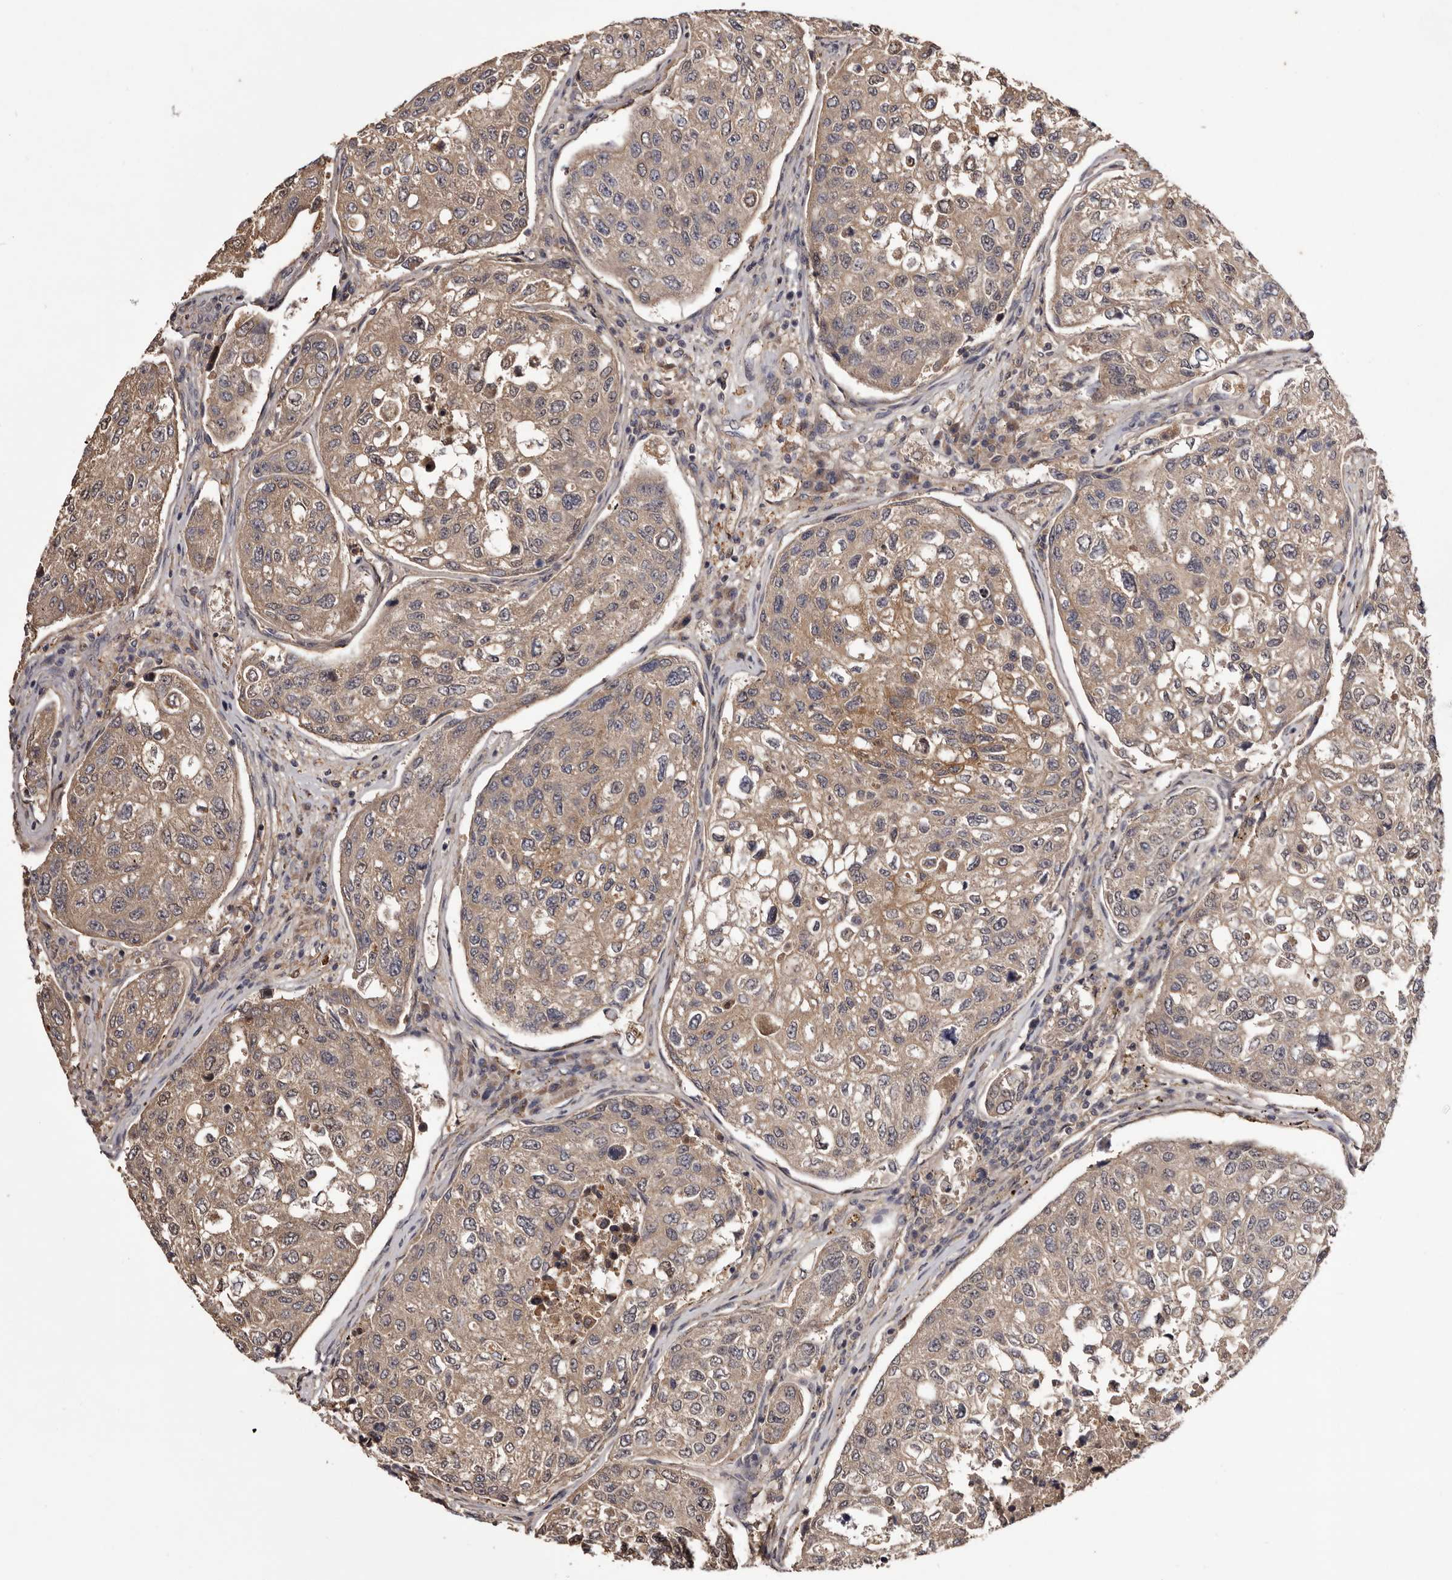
{"staining": {"intensity": "weak", "quantity": ">75%", "location": "cytoplasmic/membranous"}, "tissue": "urothelial cancer", "cell_type": "Tumor cells", "image_type": "cancer", "snomed": [{"axis": "morphology", "description": "Urothelial carcinoma, High grade"}, {"axis": "topography", "description": "Lymph node"}, {"axis": "topography", "description": "Urinary bladder"}], "caption": "Tumor cells demonstrate low levels of weak cytoplasmic/membranous positivity in approximately >75% of cells in human urothelial cancer. (Stains: DAB in brown, nuclei in blue, Microscopy: brightfield microscopy at high magnification).", "gene": "CYP1B1", "patient": {"sex": "male", "age": 51}}